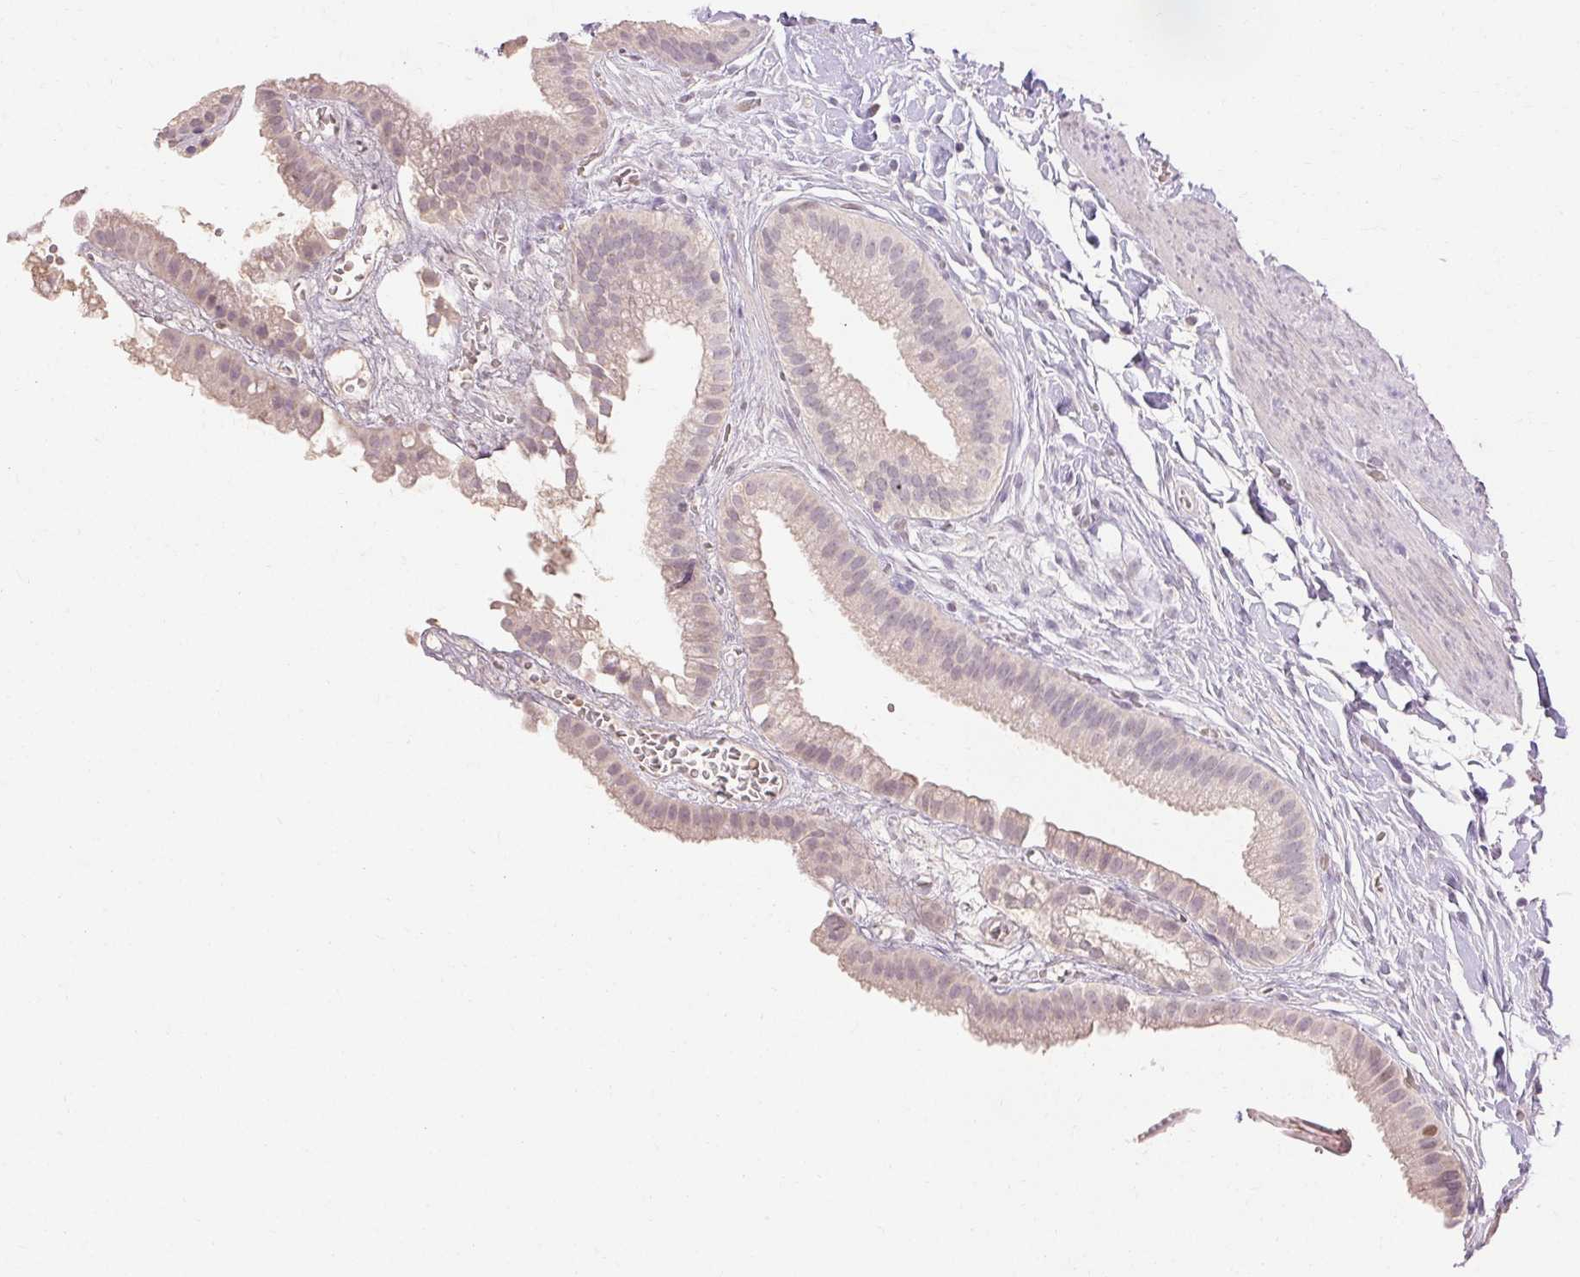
{"staining": {"intensity": "weak", "quantity": "<25%", "location": "nuclear"}, "tissue": "gallbladder", "cell_type": "Glandular cells", "image_type": "normal", "snomed": [{"axis": "morphology", "description": "Normal tissue, NOS"}, {"axis": "topography", "description": "Gallbladder"}], "caption": "Immunohistochemistry micrograph of unremarkable human gallbladder stained for a protein (brown), which shows no expression in glandular cells. Nuclei are stained in blue.", "gene": "SKP2", "patient": {"sex": "female", "age": 63}}